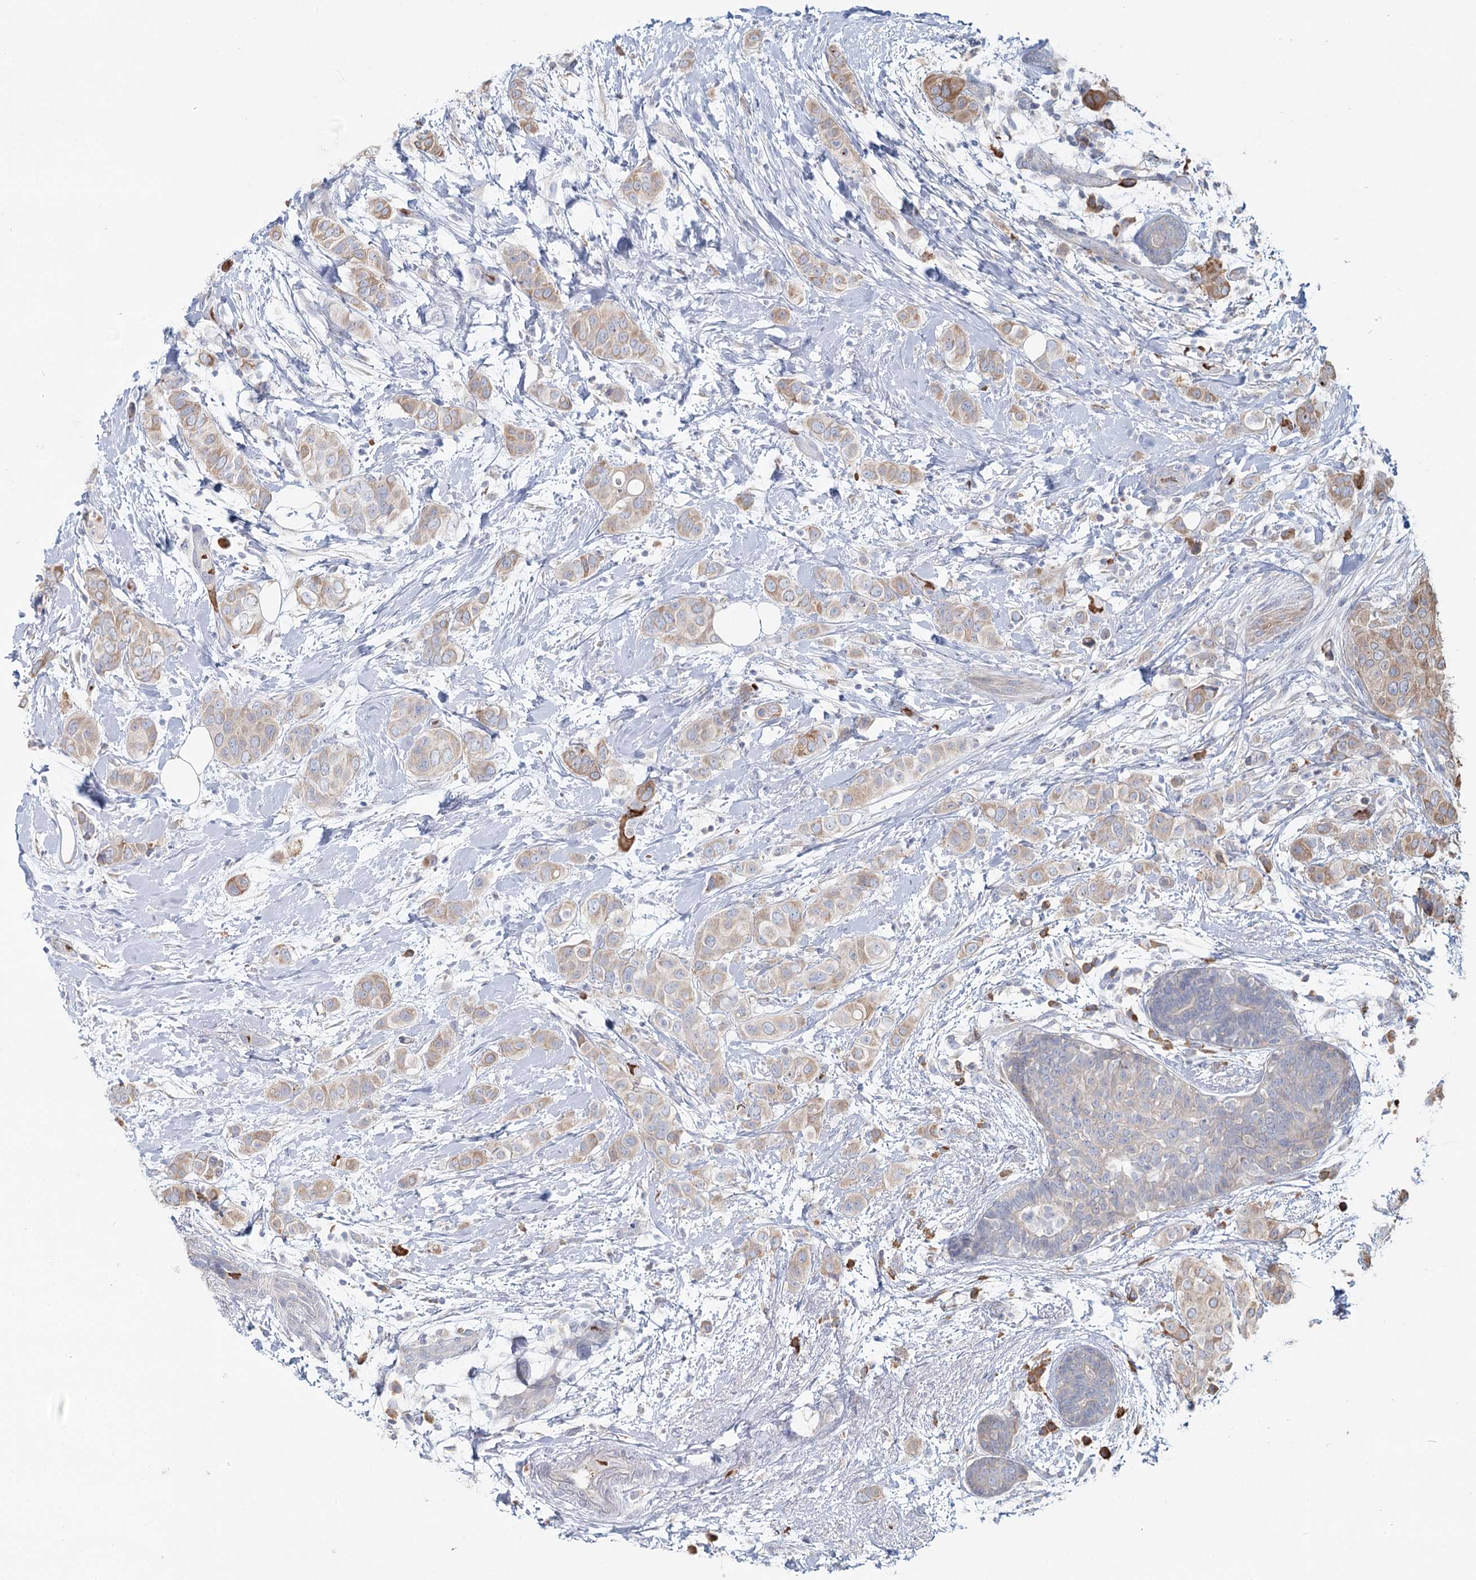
{"staining": {"intensity": "weak", "quantity": "<25%", "location": "cytoplasmic/membranous"}, "tissue": "breast cancer", "cell_type": "Tumor cells", "image_type": "cancer", "snomed": [{"axis": "morphology", "description": "Lobular carcinoma"}, {"axis": "topography", "description": "Breast"}], "caption": "Immunohistochemistry micrograph of human lobular carcinoma (breast) stained for a protein (brown), which exhibits no positivity in tumor cells.", "gene": "ANKRD16", "patient": {"sex": "female", "age": 51}}